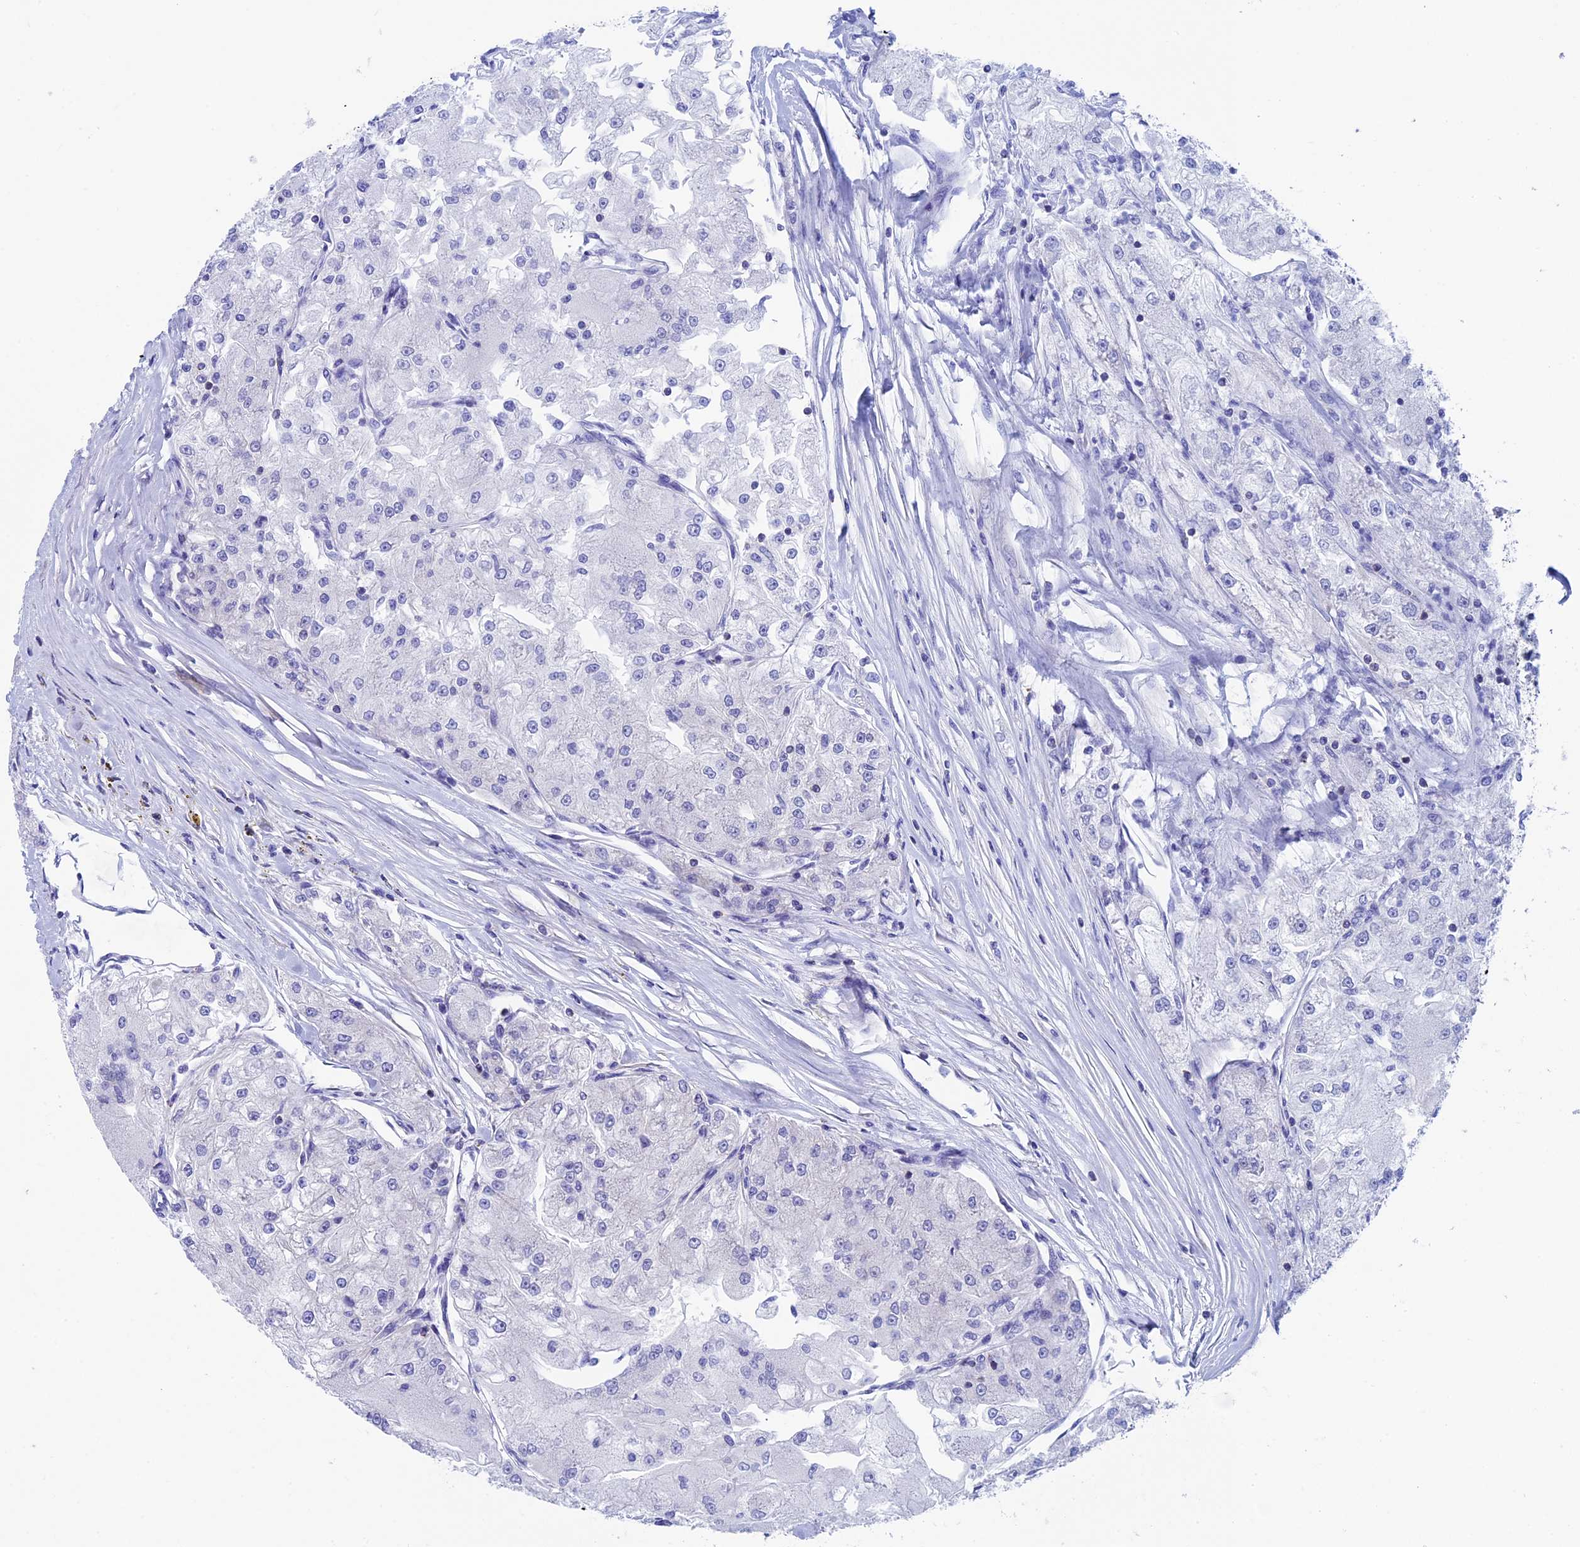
{"staining": {"intensity": "negative", "quantity": "none", "location": "none"}, "tissue": "renal cancer", "cell_type": "Tumor cells", "image_type": "cancer", "snomed": [{"axis": "morphology", "description": "Adenocarcinoma, NOS"}, {"axis": "topography", "description": "Kidney"}], "caption": "This is an immunohistochemistry (IHC) histopathology image of adenocarcinoma (renal). There is no positivity in tumor cells.", "gene": "SEPTIN1", "patient": {"sex": "female", "age": 72}}